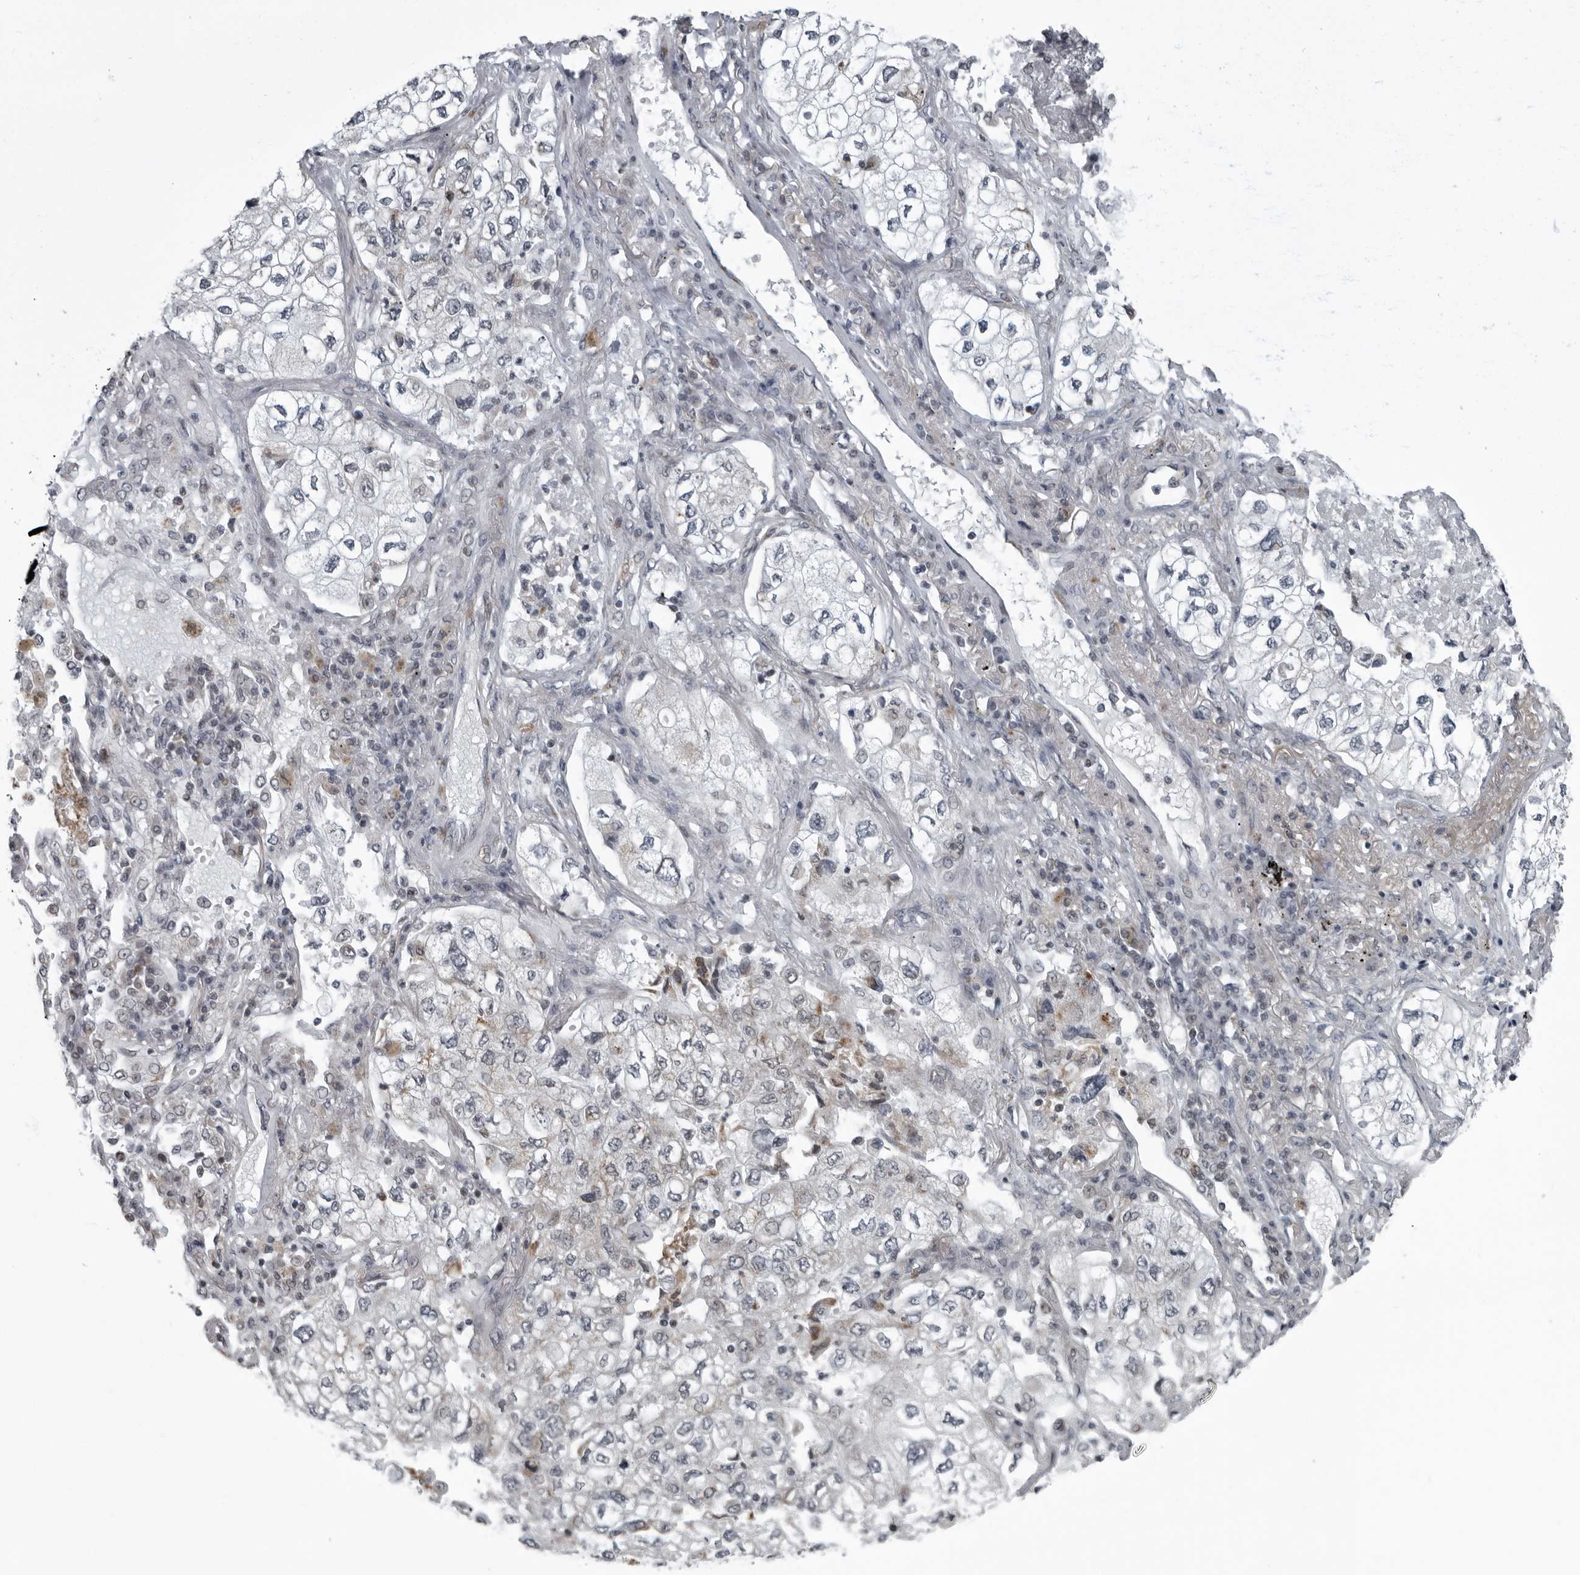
{"staining": {"intensity": "negative", "quantity": "none", "location": "none"}, "tissue": "lung cancer", "cell_type": "Tumor cells", "image_type": "cancer", "snomed": [{"axis": "morphology", "description": "Adenocarcinoma, NOS"}, {"axis": "topography", "description": "Lung"}], "caption": "High power microscopy photomicrograph of an immunohistochemistry (IHC) photomicrograph of lung cancer, revealing no significant expression in tumor cells.", "gene": "RTCA", "patient": {"sex": "male", "age": 63}}